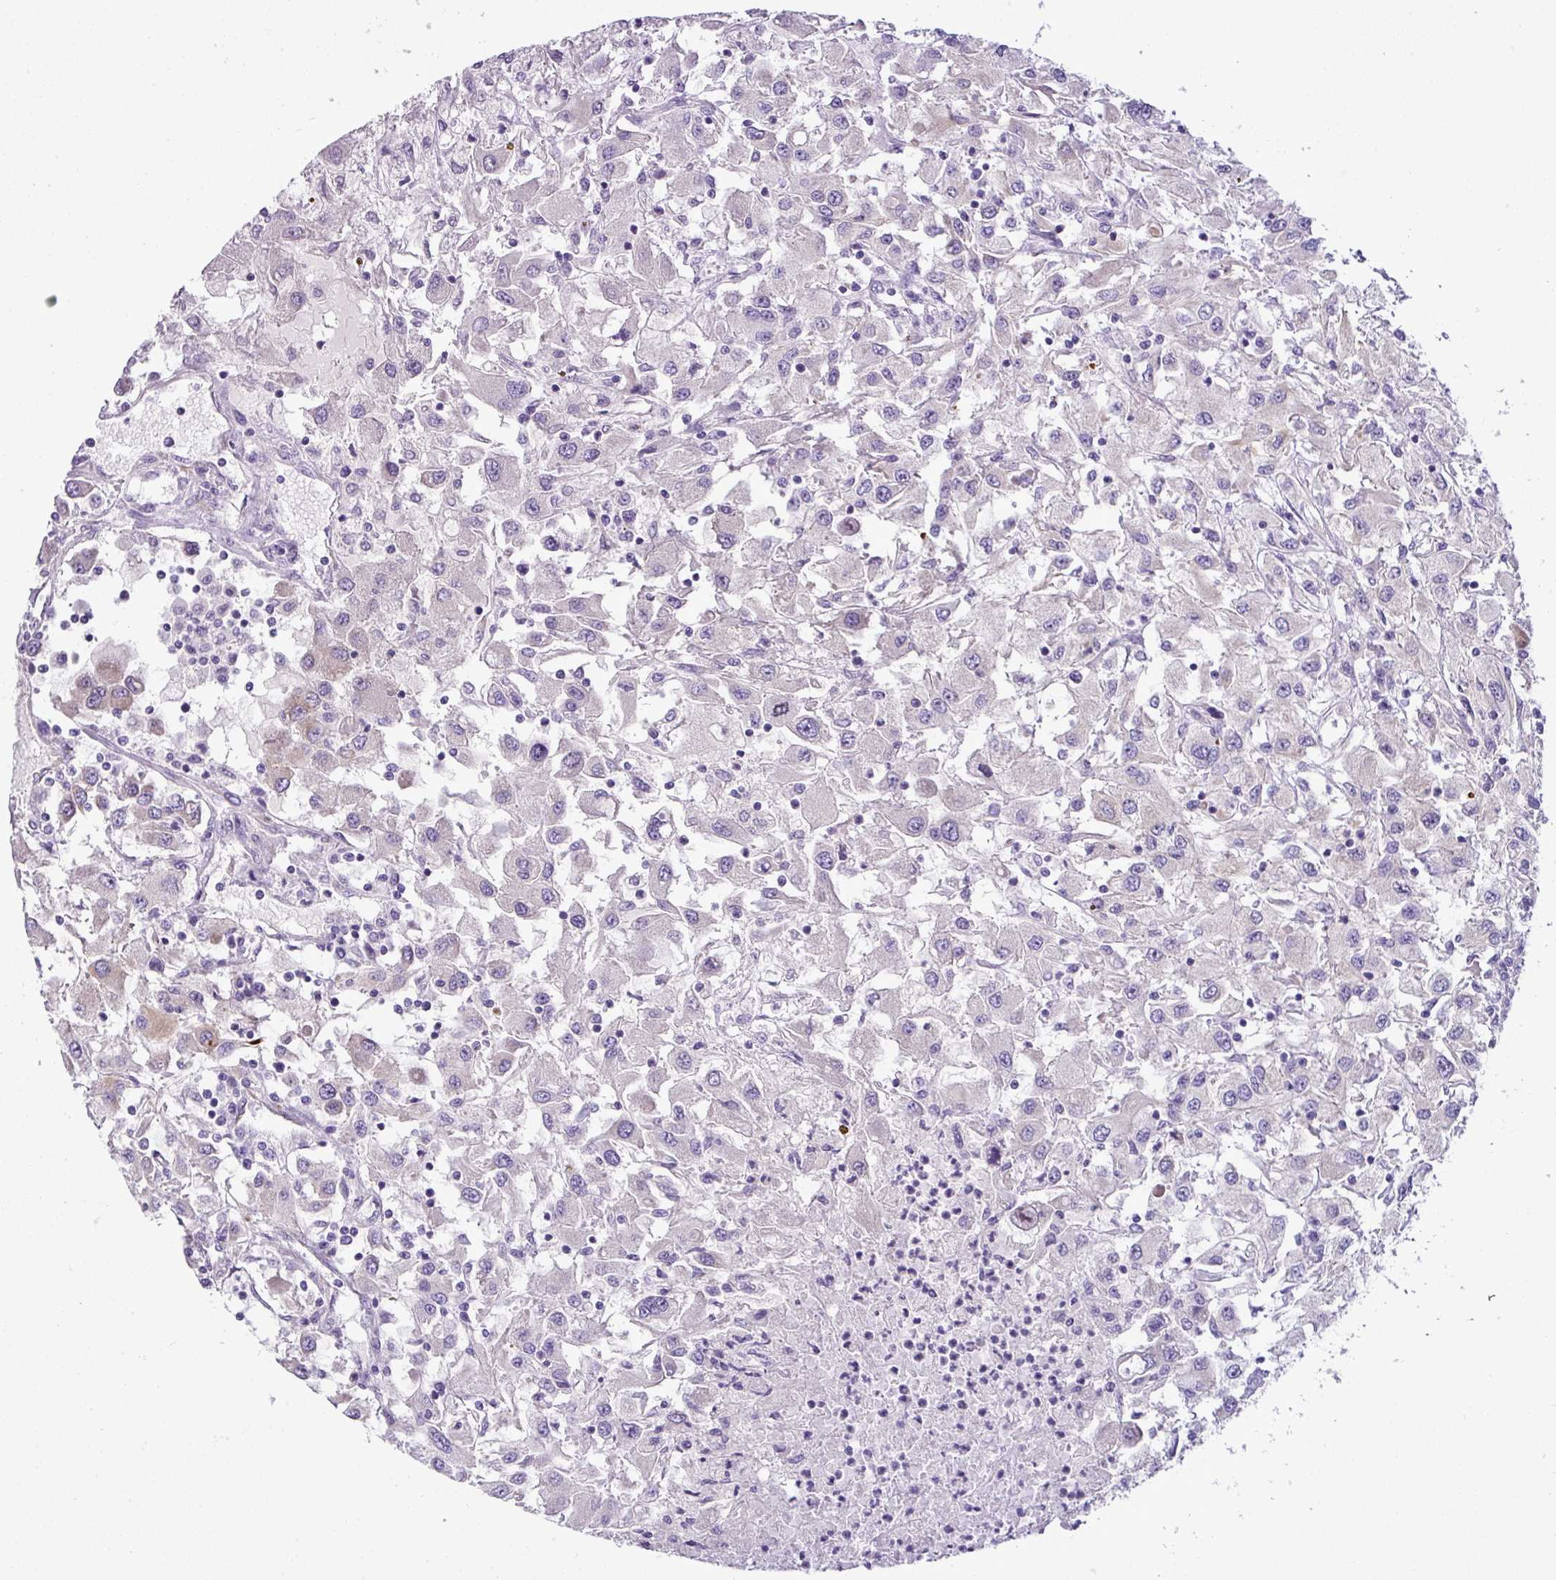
{"staining": {"intensity": "weak", "quantity": "<25%", "location": "cytoplasmic/membranous"}, "tissue": "renal cancer", "cell_type": "Tumor cells", "image_type": "cancer", "snomed": [{"axis": "morphology", "description": "Adenocarcinoma, NOS"}, {"axis": "topography", "description": "Kidney"}], "caption": "There is no significant staining in tumor cells of renal cancer.", "gene": "ENSG00000273748", "patient": {"sex": "female", "age": 67}}